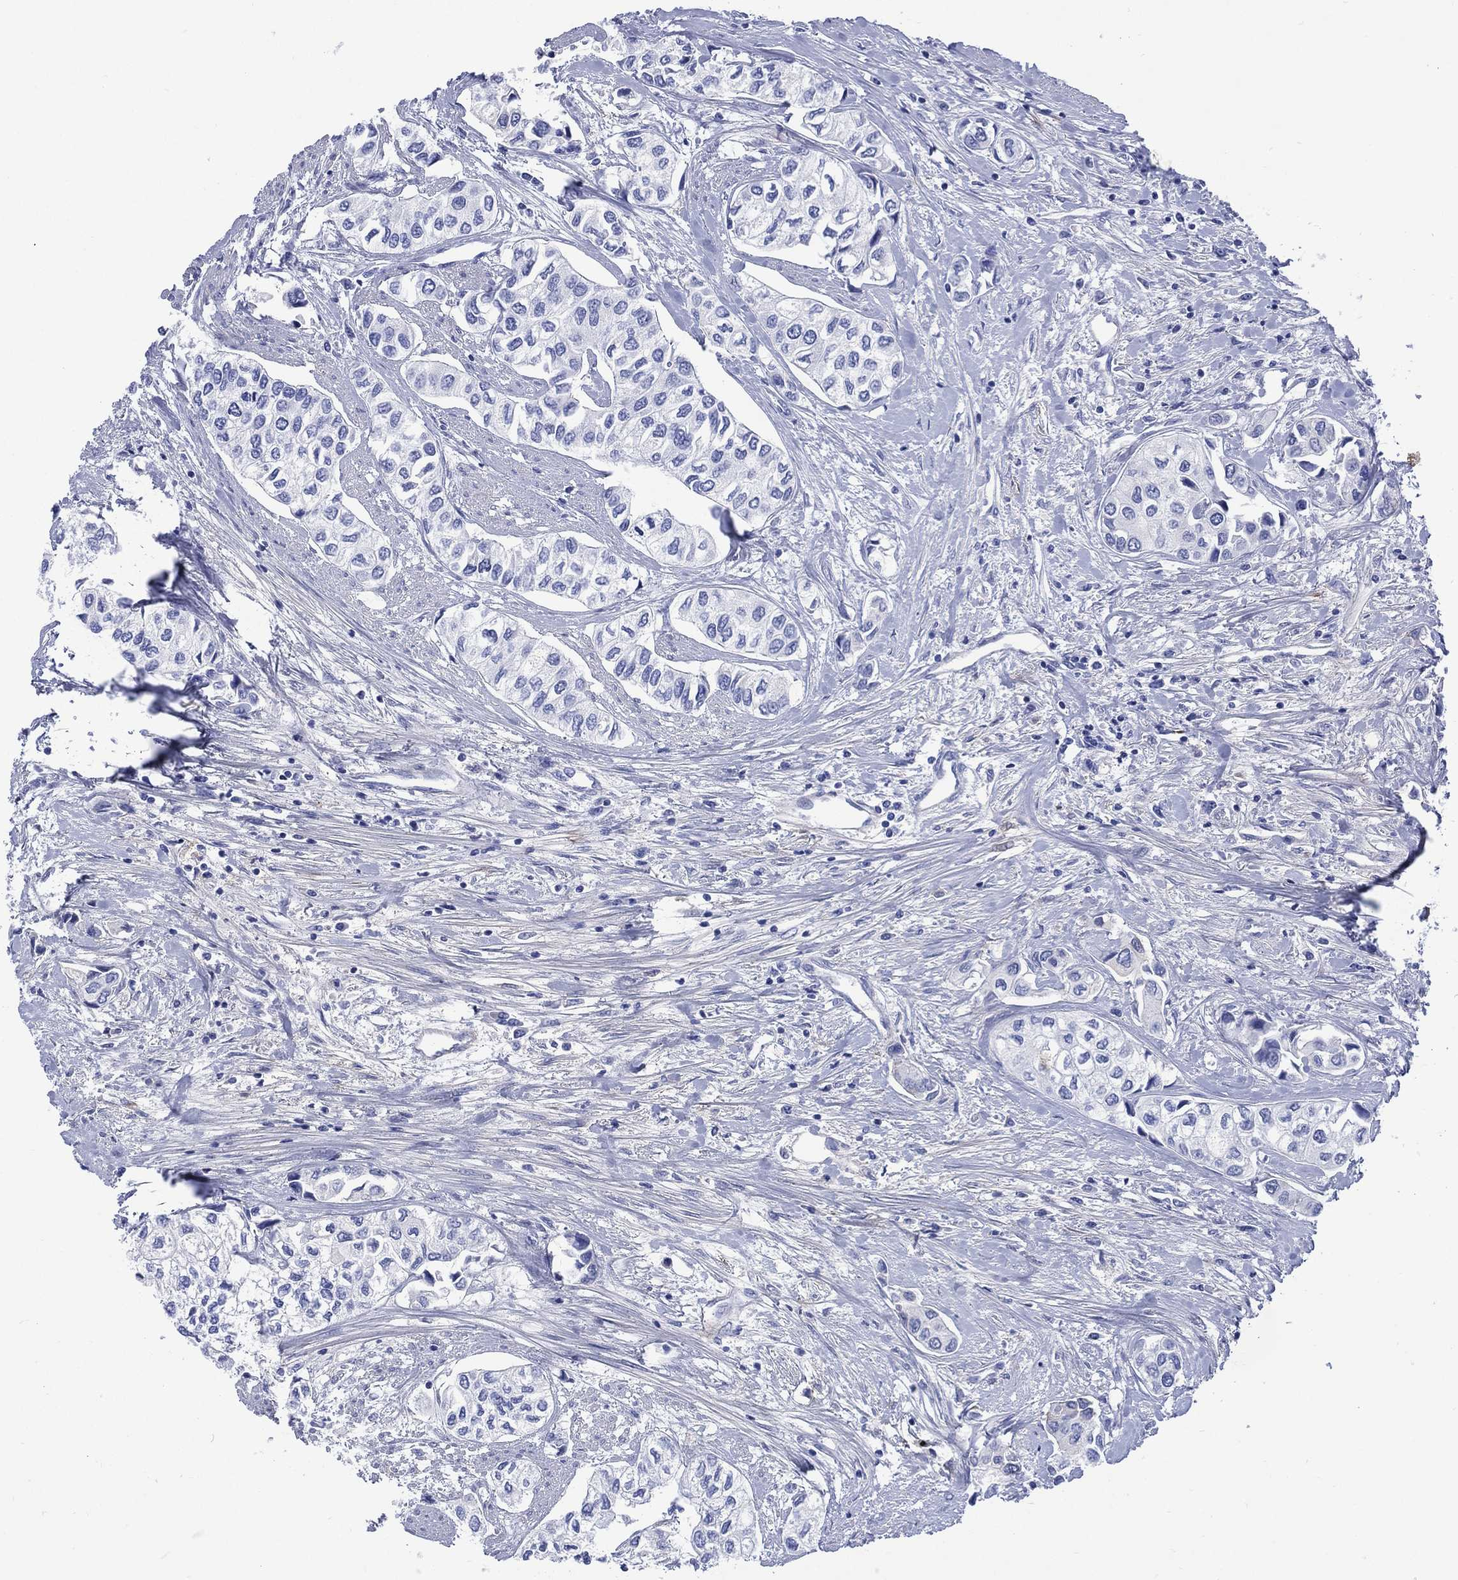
{"staining": {"intensity": "negative", "quantity": "none", "location": "none"}, "tissue": "urothelial cancer", "cell_type": "Tumor cells", "image_type": "cancer", "snomed": [{"axis": "morphology", "description": "Urothelial carcinoma, High grade"}, {"axis": "topography", "description": "Urinary bladder"}], "caption": "This photomicrograph is of urothelial cancer stained with IHC to label a protein in brown with the nuclei are counter-stained blue. There is no staining in tumor cells. (Brightfield microscopy of DAB (3,3'-diaminobenzidine) immunohistochemistry at high magnification).", "gene": "SHCBP1L", "patient": {"sex": "male", "age": 73}}